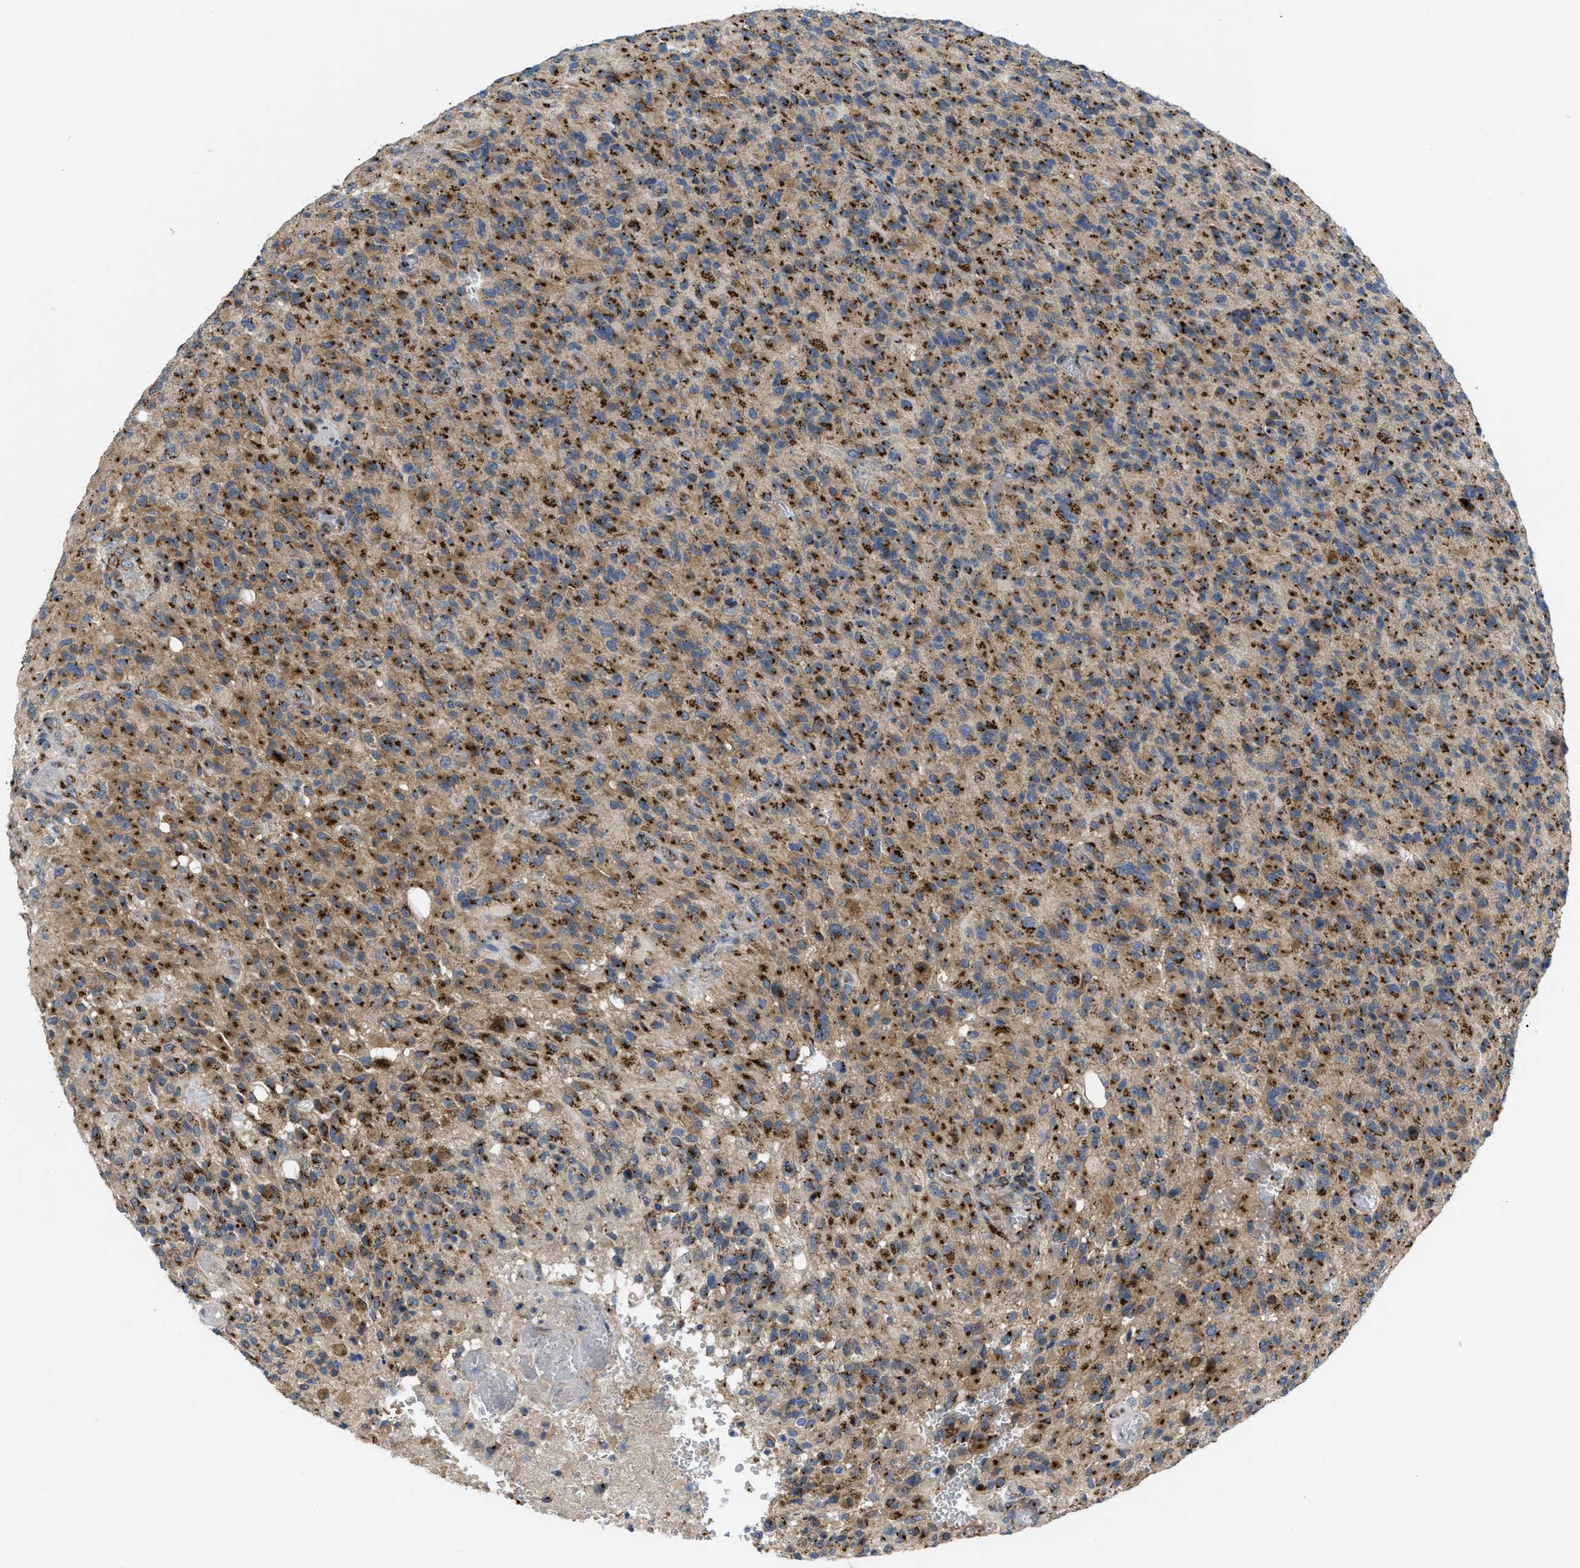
{"staining": {"intensity": "strong", "quantity": "25%-75%", "location": "cytoplasmic/membranous"}, "tissue": "glioma", "cell_type": "Tumor cells", "image_type": "cancer", "snomed": [{"axis": "morphology", "description": "Glioma, malignant, High grade"}, {"axis": "topography", "description": "Brain"}], "caption": "This micrograph reveals malignant glioma (high-grade) stained with immunohistochemistry to label a protein in brown. The cytoplasmic/membranous of tumor cells show strong positivity for the protein. Nuclei are counter-stained blue.", "gene": "ZNF70", "patient": {"sex": "male", "age": 71}}